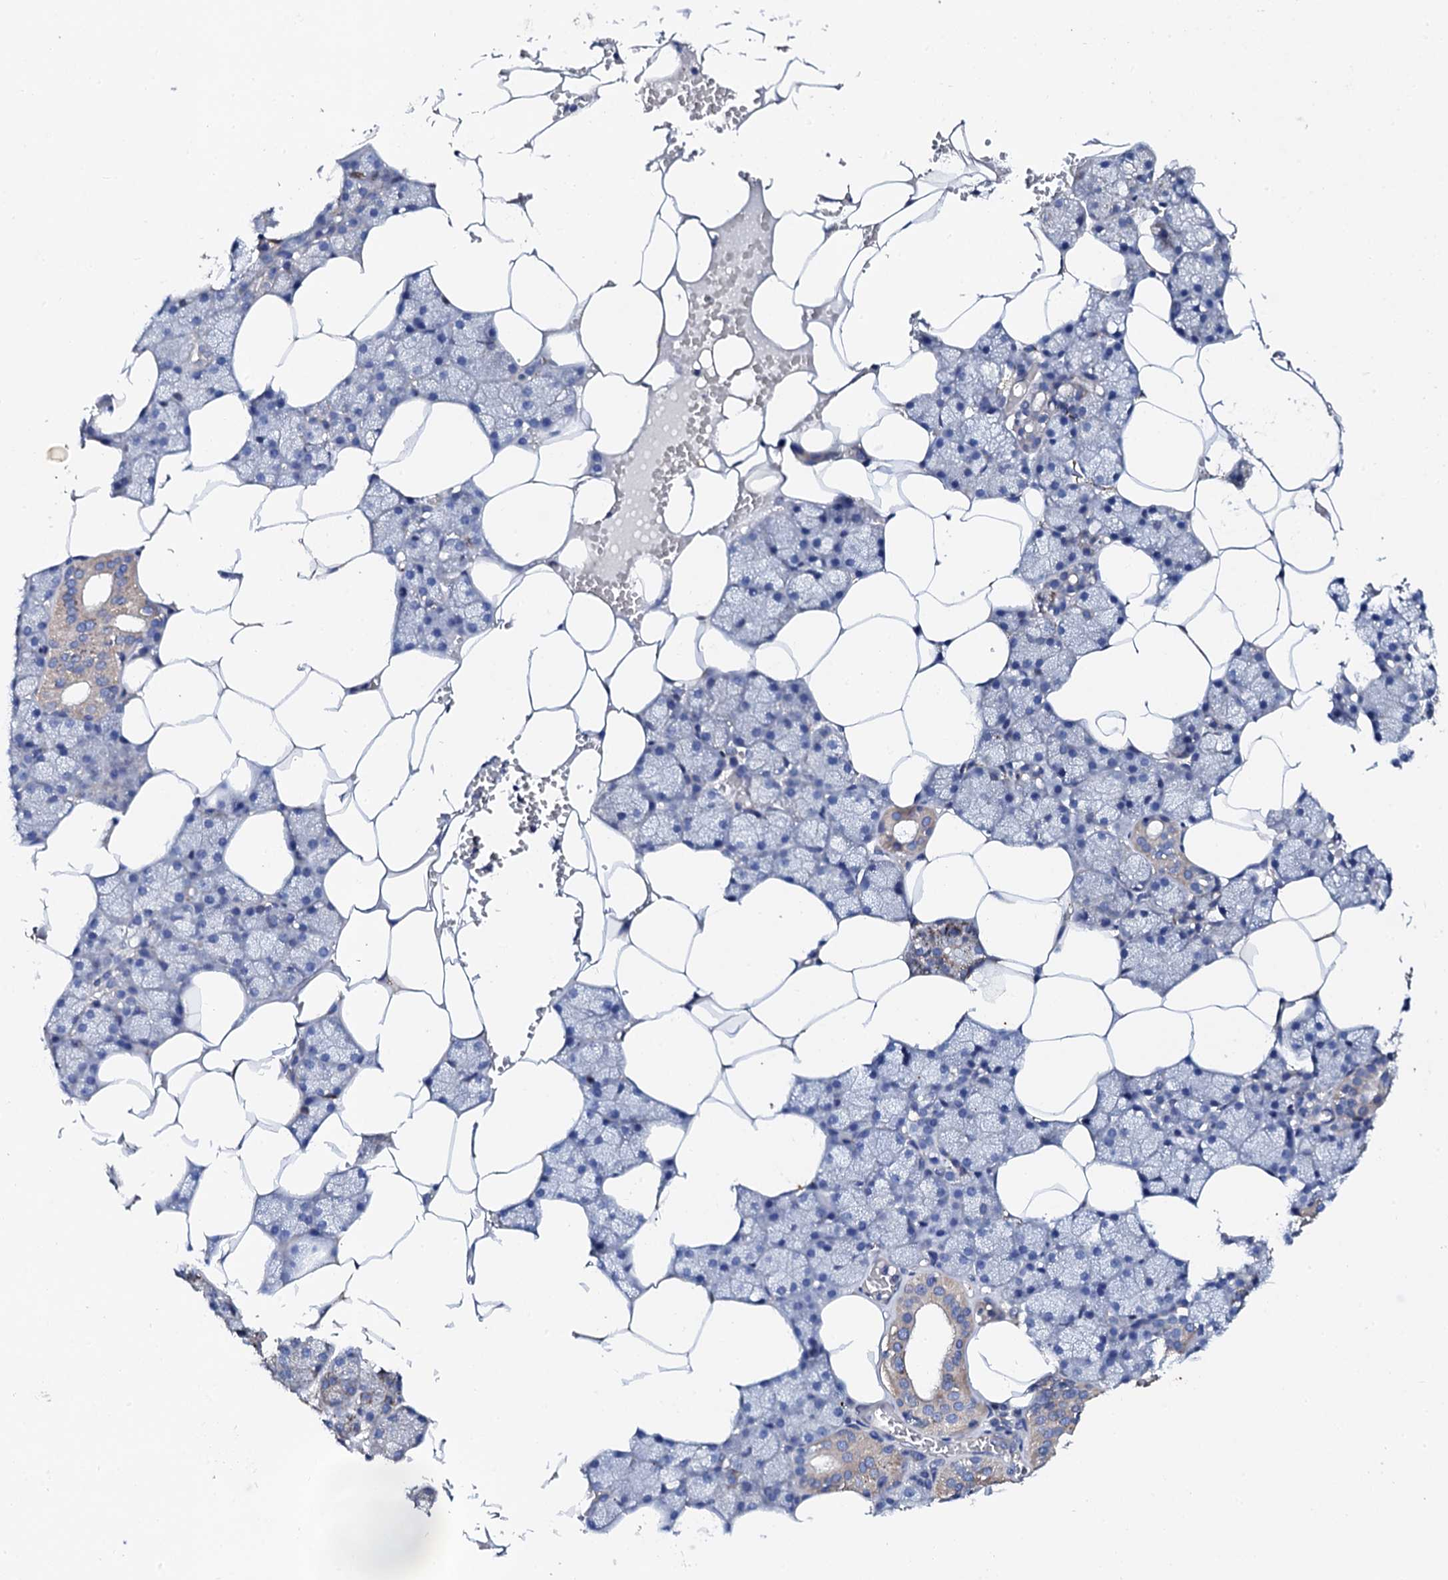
{"staining": {"intensity": "weak", "quantity": "<25%", "location": "cytoplasmic/membranous"}, "tissue": "salivary gland", "cell_type": "Glandular cells", "image_type": "normal", "snomed": [{"axis": "morphology", "description": "Normal tissue, NOS"}, {"axis": "topography", "description": "Salivary gland"}], "caption": "Protein analysis of benign salivary gland demonstrates no significant positivity in glandular cells.", "gene": "KLHL32", "patient": {"sex": "male", "age": 62}}